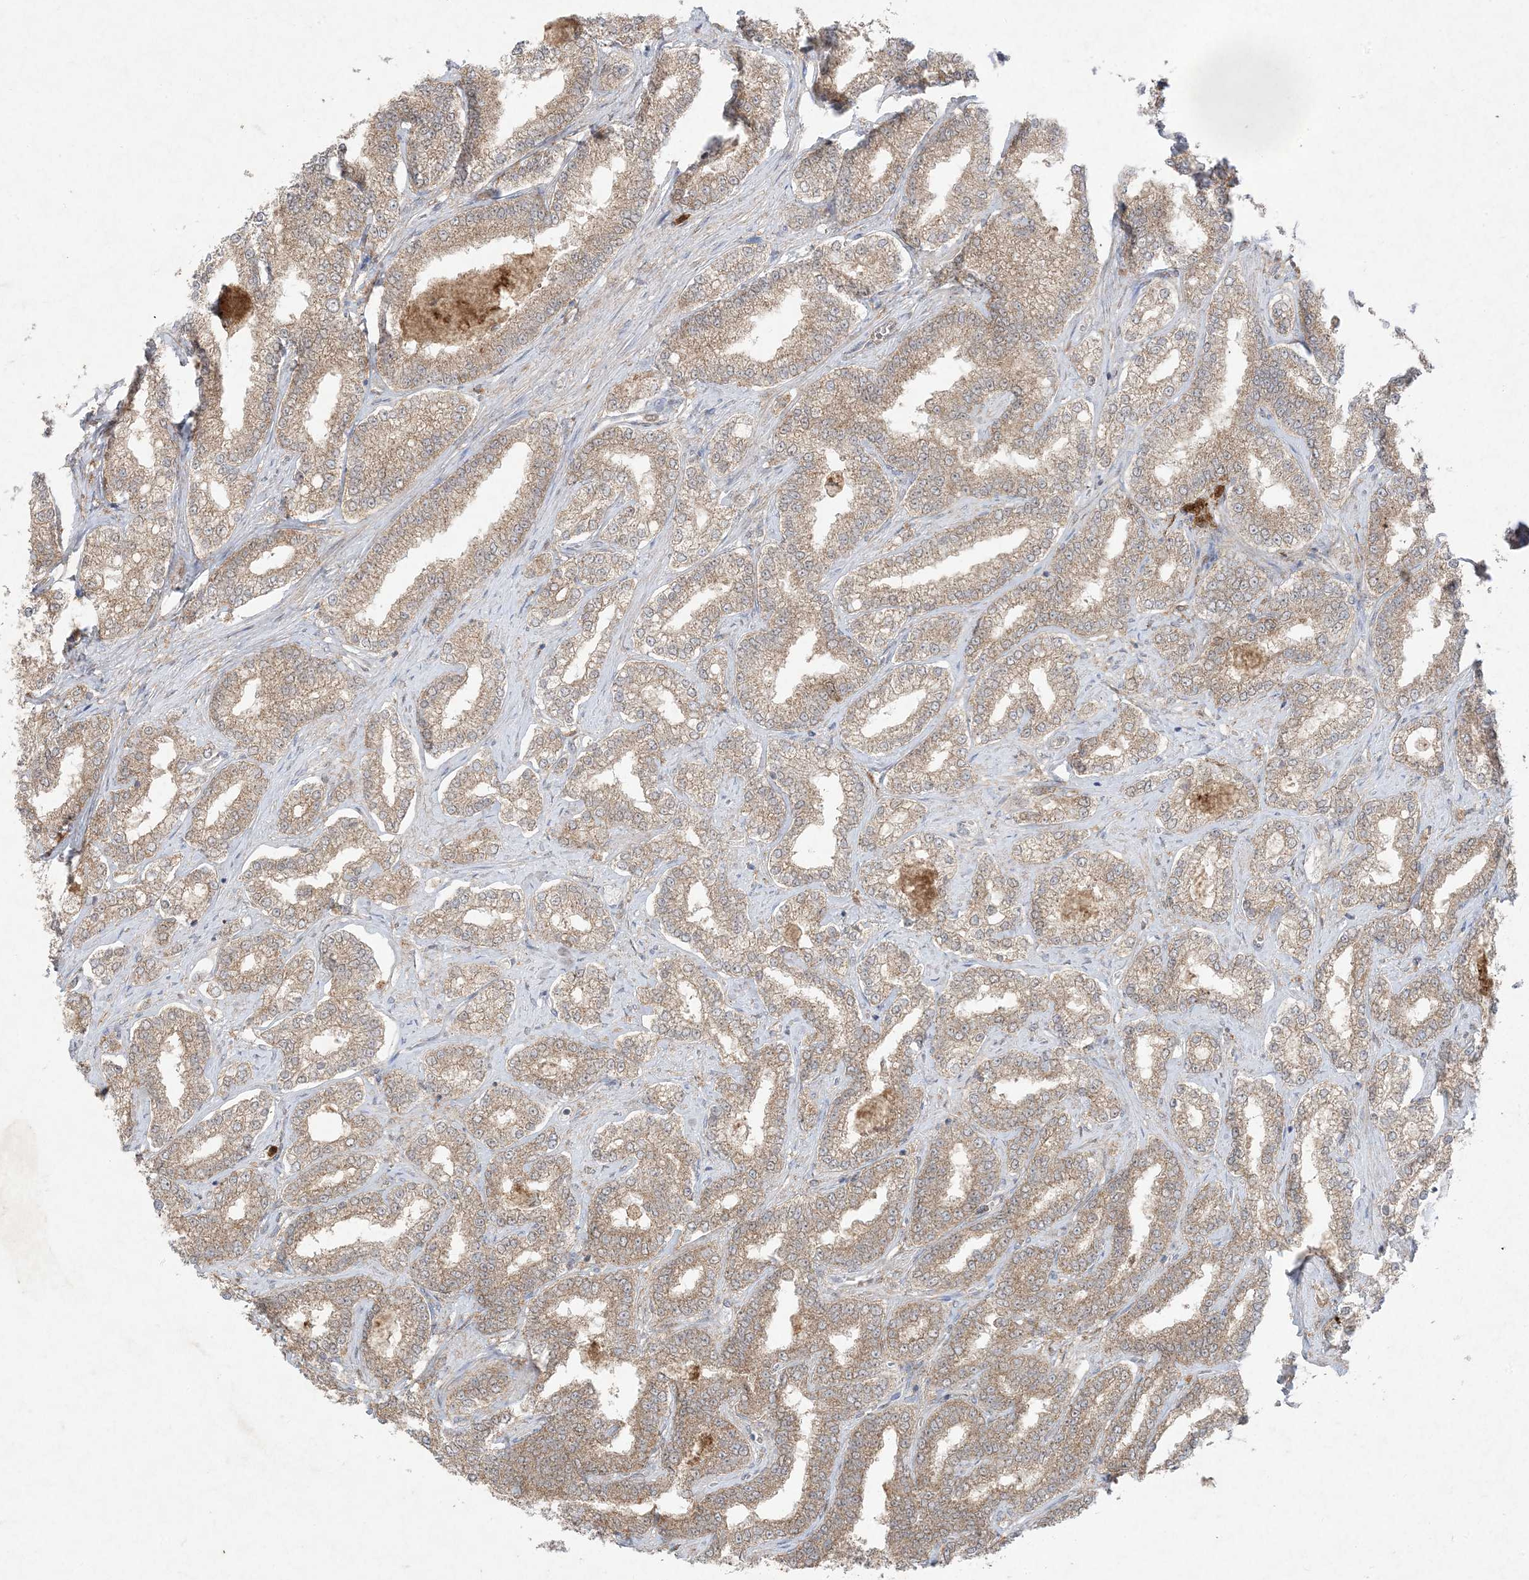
{"staining": {"intensity": "moderate", "quantity": ">75%", "location": "cytoplasmic/membranous"}, "tissue": "prostate cancer", "cell_type": "Tumor cells", "image_type": "cancer", "snomed": [{"axis": "morphology", "description": "Normal tissue, NOS"}, {"axis": "morphology", "description": "Adenocarcinoma, High grade"}, {"axis": "topography", "description": "Prostate"}], "caption": "Moderate cytoplasmic/membranous staining for a protein is identified in approximately >75% of tumor cells of prostate cancer (high-grade adenocarcinoma) using IHC.", "gene": "UBE2C", "patient": {"sex": "male", "age": 83}}